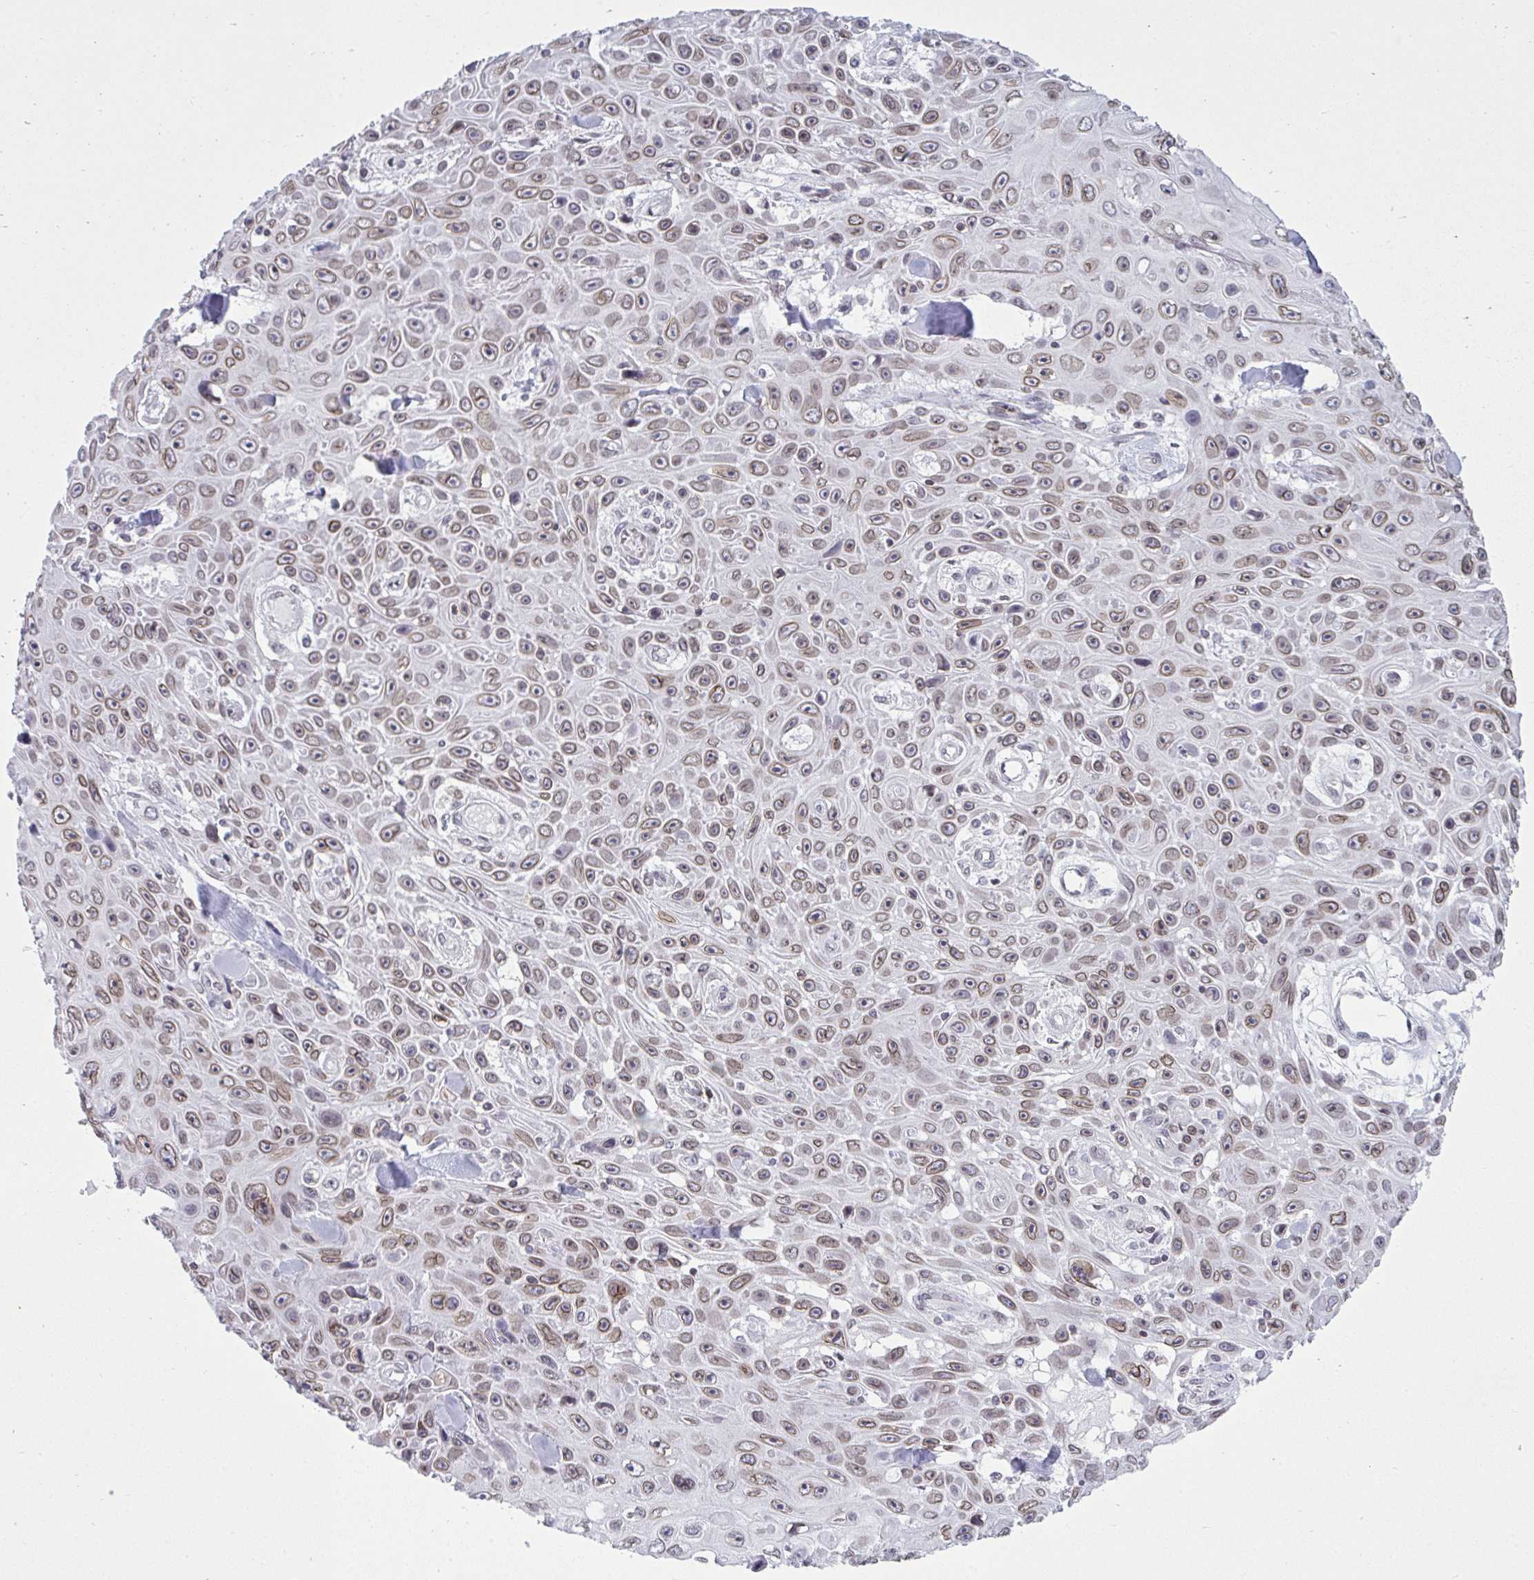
{"staining": {"intensity": "weak", "quantity": ">75%", "location": "cytoplasmic/membranous,nuclear"}, "tissue": "skin cancer", "cell_type": "Tumor cells", "image_type": "cancer", "snomed": [{"axis": "morphology", "description": "Squamous cell carcinoma, NOS"}, {"axis": "topography", "description": "Skin"}], "caption": "Skin squamous cell carcinoma stained with DAB (3,3'-diaminobenzidine) immunohistochemistry exhibits low levels of weak cytoplasmic/membranous and nuclear staining in about >75% of tumor cells.", "gene": "LMNB2", "patient": {"sex": "male", "age": 82}}